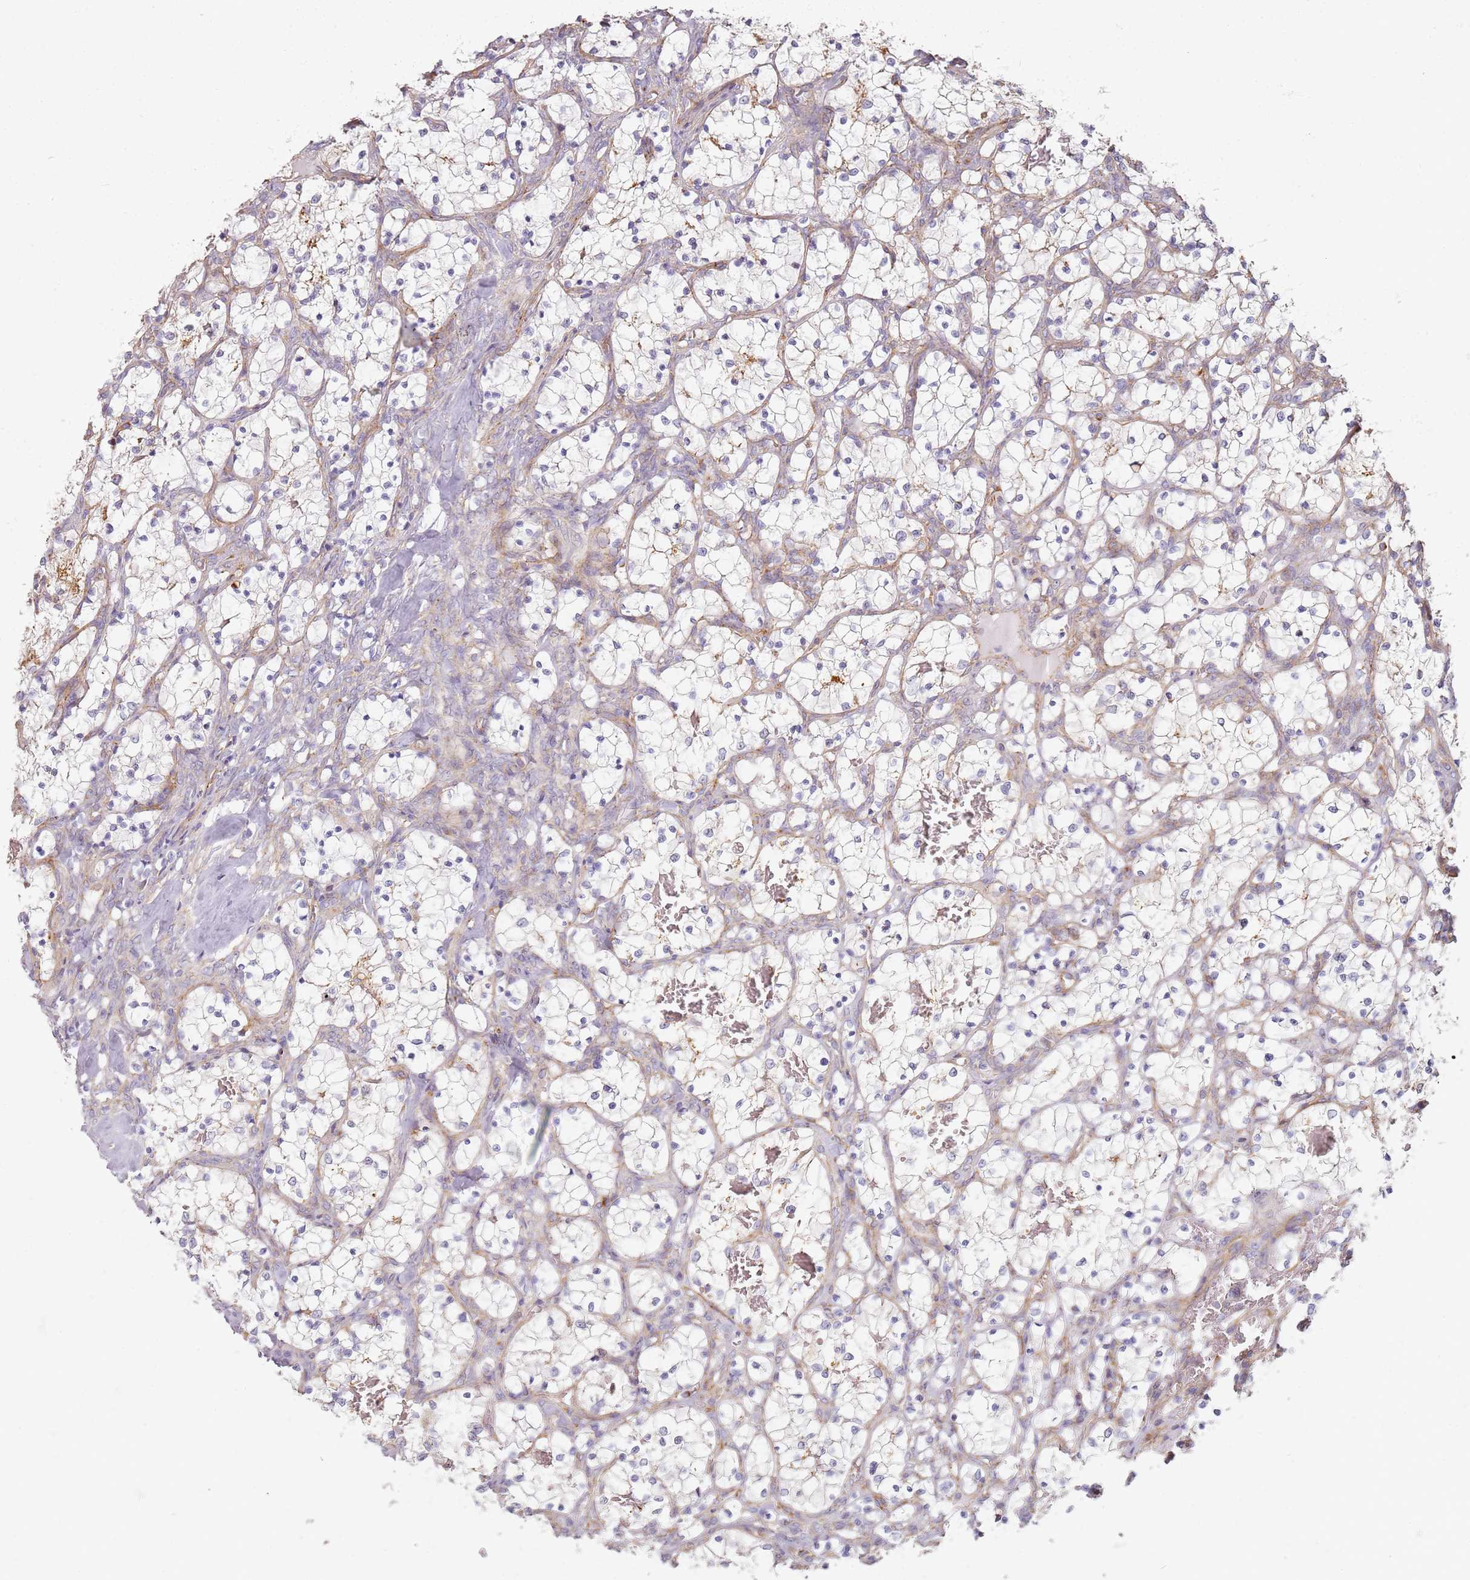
{"staining": {"intensity": "negative", "quantity": "none", "location": "none"}, "tissue": "renal cancer", "cell_type": "Tumor cells", "image_type": "cancer", "snomed": [{"axis": "morphology", "description": "Adenocarcinoma, NOS"}, {"axis": "topography", "description": "Kidney"}], "caption": "Protein analysis of adenocarcinoma (renal) shows no significant staining in tumor cells.", "gene": "PROKR2", "patient": {"sex": "female", "age": 69}}